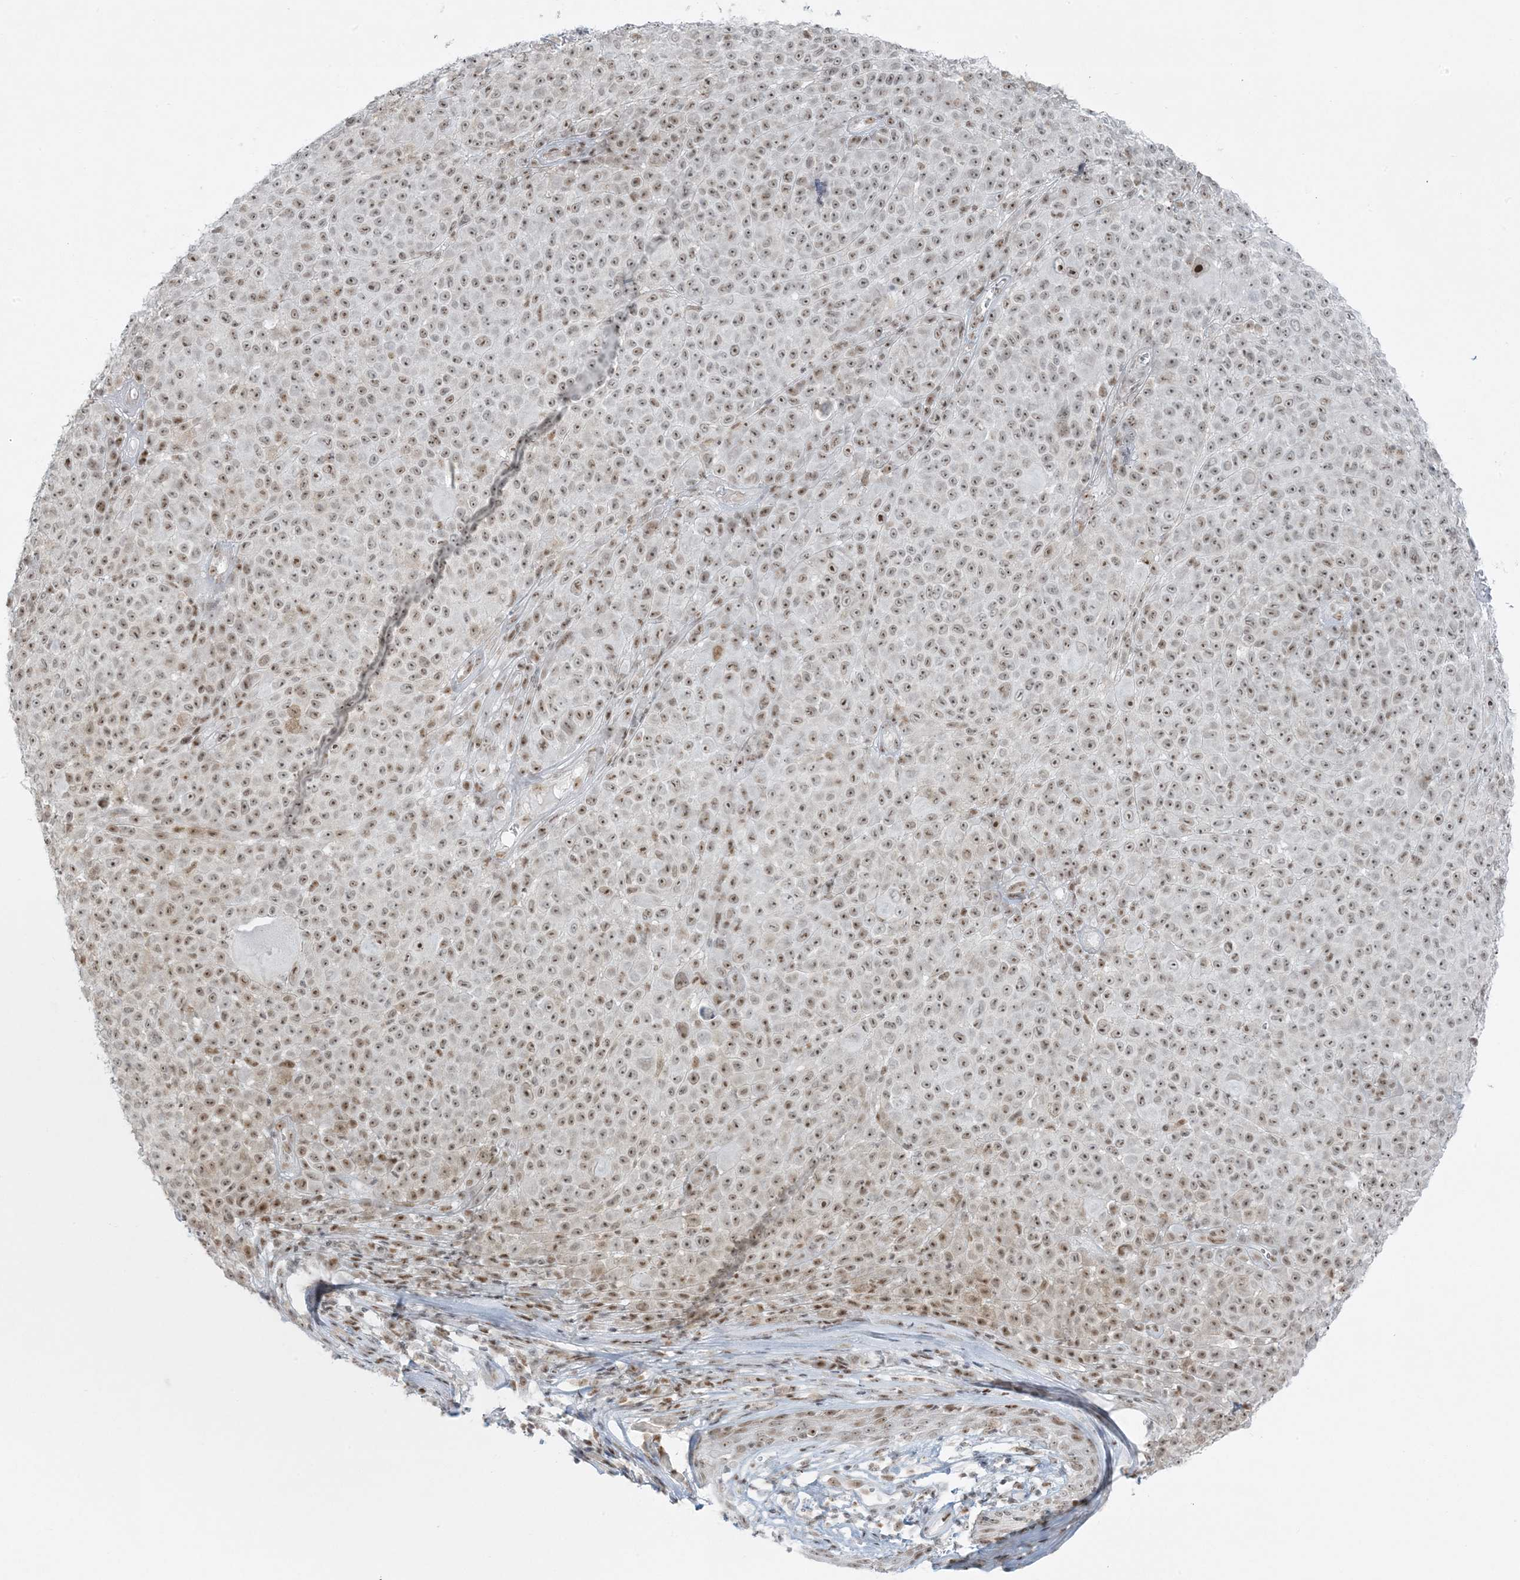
{"staining": {"intensity": "moderate", "quantity": ">75%", "location": "nuclear"}, "tissue": "melanoma", "cell_type": "Tumor cells", "image_type": "cancer", "snomed": [{"axis": "morphology", "description": "Malignant melanoma, NOS"}, {"axis": "topography", "description": "Skin"}], "caption": "Immunohistochemical staining of human malignant melanoma demonstrates medium levels of moderate nuclear protein staining in about >75% of tumor cells.", "gene": "ZNF787", "patient": {"sex": "female", "age": 94}}